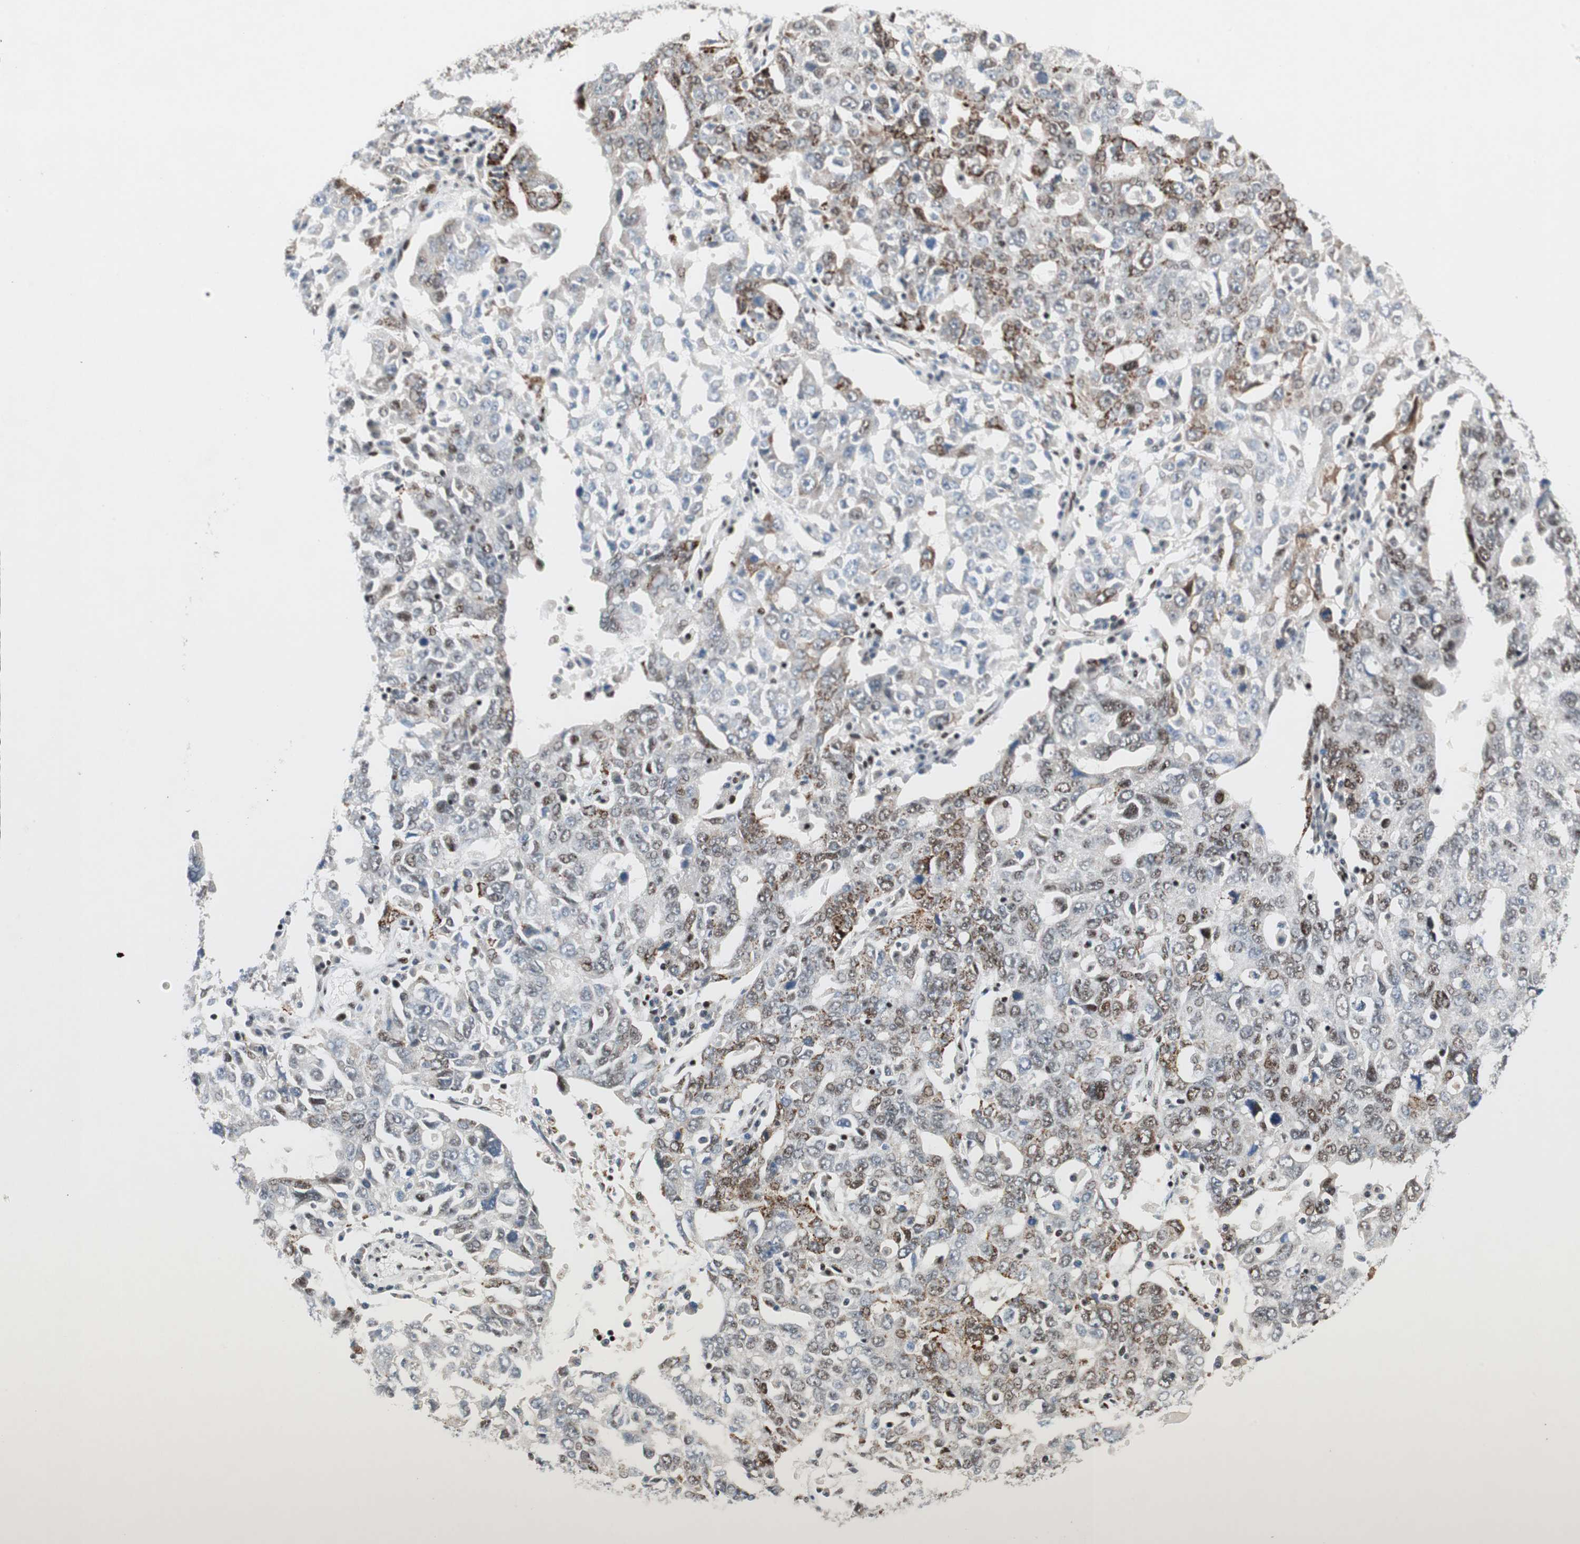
{"staining": {"intensity": "moderate", "quantity": "25%-75%", "location": "nuclear"}, "tissue": "ovarian cancer", "cell_type": "Tumor cells", "image_type": "cancer", "snomed": [{"axis": "morphology", "description": "Carcinoma, endometroid"}, {"axis": "topography", "description": "Ovary"}], "caption": "The histopathology image exhibits immunohistochemical staining of ovarian endometroid carcinoma. There is moderate nuclear staining is identified in about 25%-75% of tumor cells.", "gene": "FBXO44", "patient": {"sex": "female", "age": 62}}